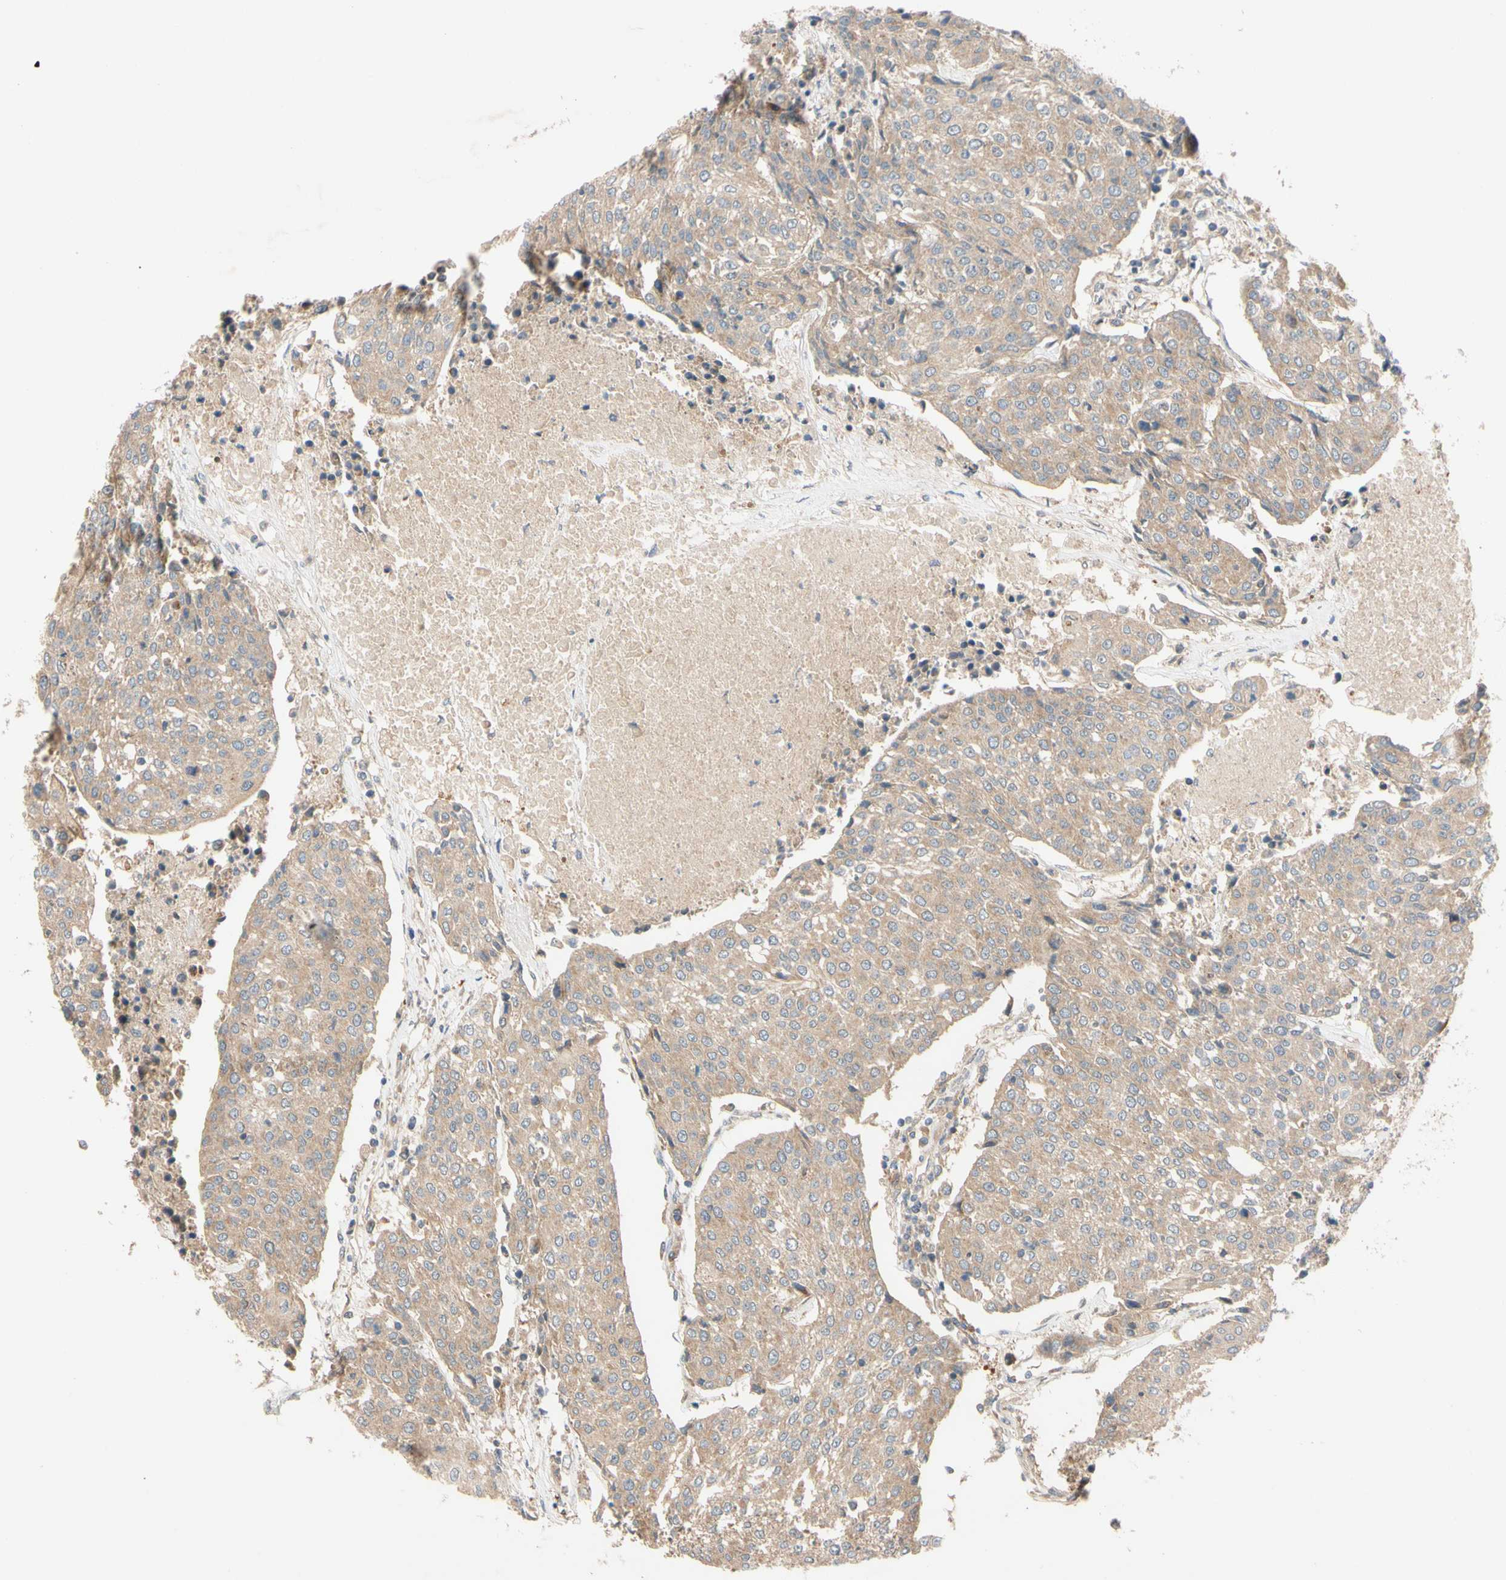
{"staining": {"intensity": "weak", "quantity": ">75%", "location": "cytoplasmic/membranous"}, "tissue": "urothelial cancer", "cell_type": "Tumor cells", "image_type": "cancer", "snomed": [{"axis": "morphology", "description": "Urothelial carcinoma, High grade"}, {"axis": "topography", "description": "Urinary bladder"}], "caption": "Protein expression analysis of urothelial cancer displays weak cytoplasmic/membranous positivity in about >75% of tumor cells.", "gene": "MBTPS2", "patient": {"sex": "female", "age": 85}}